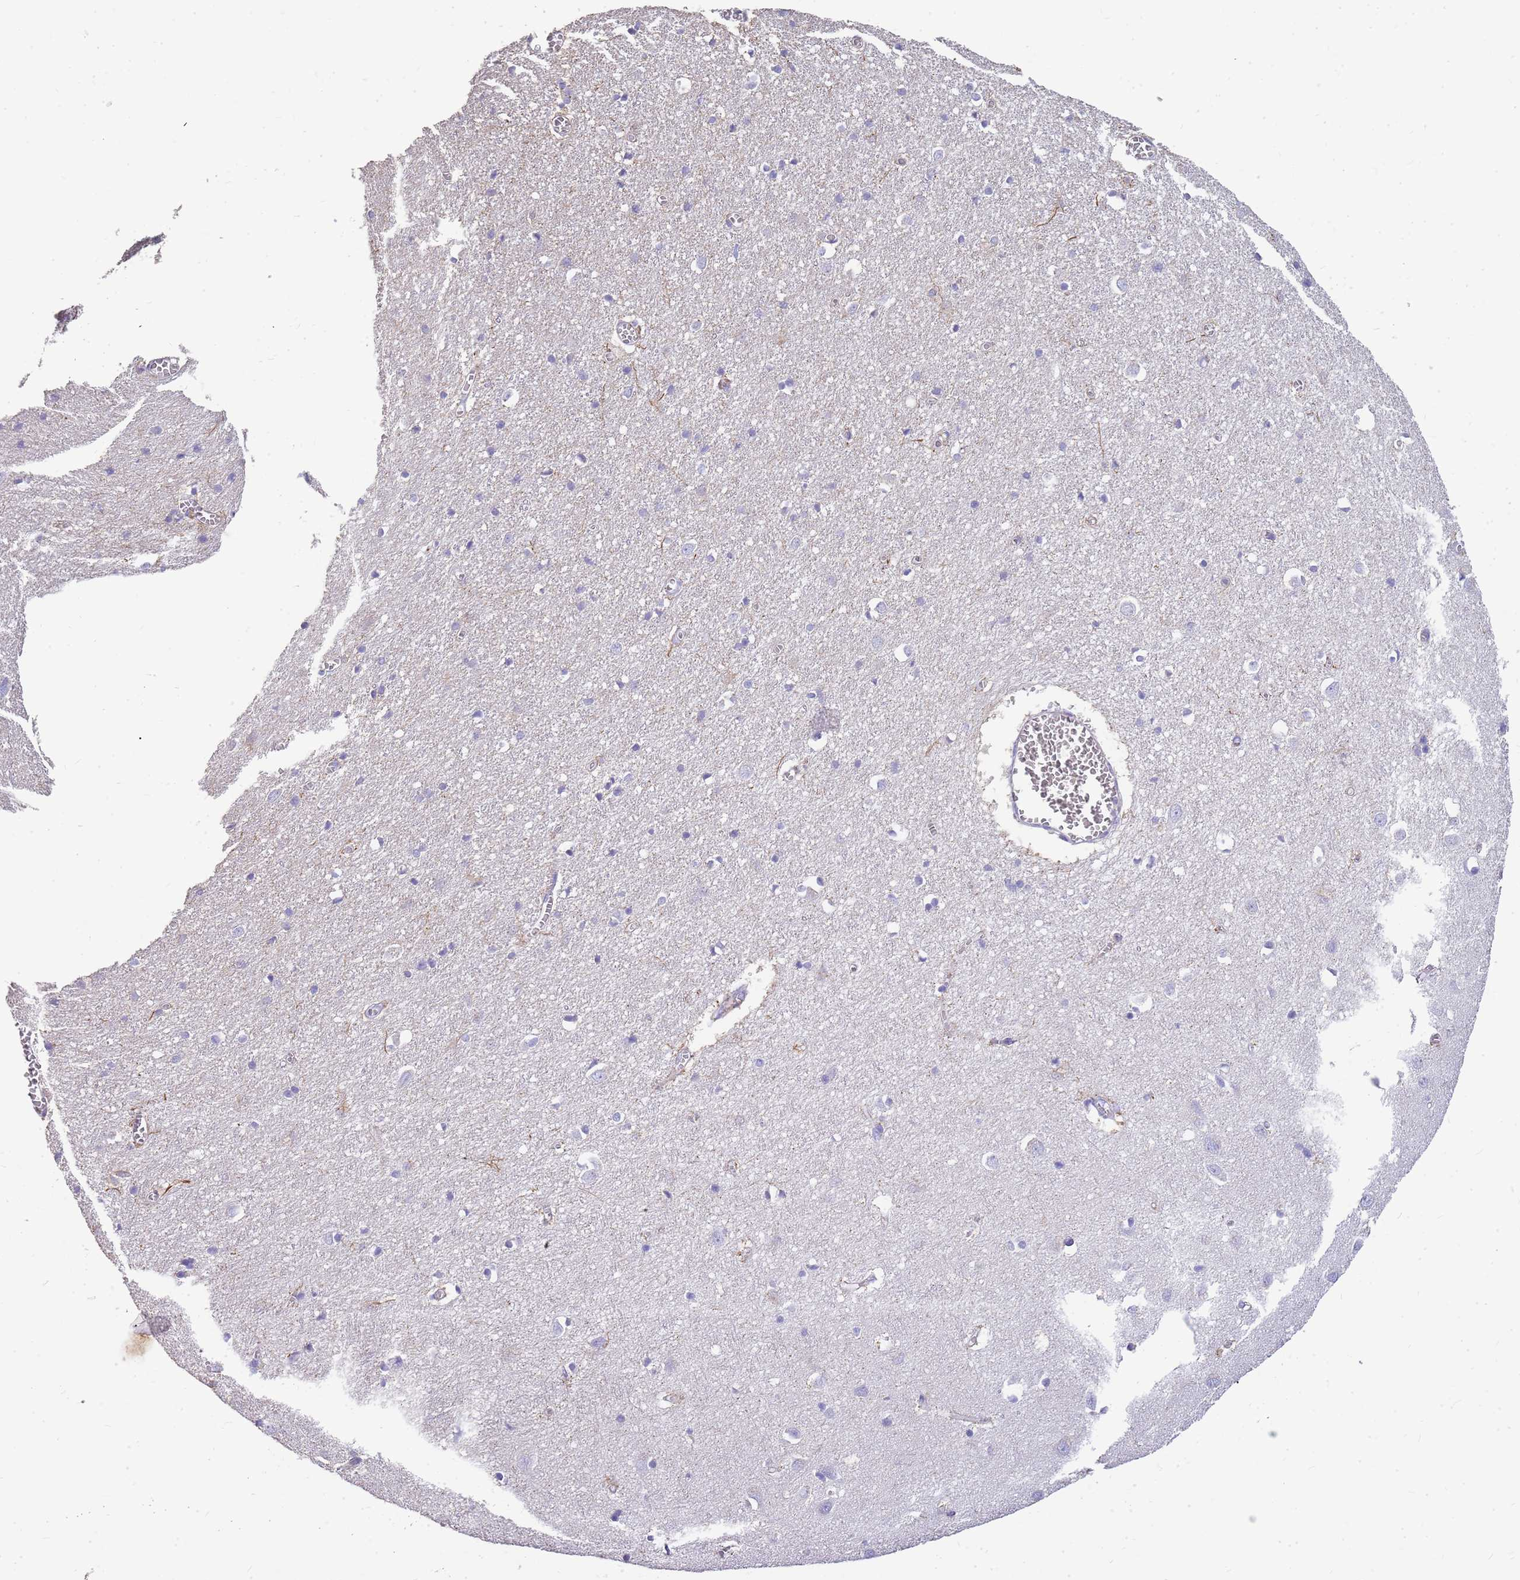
{"staining": {"intensity": "negative", "quantity": "none", "location": "none"}, "tissue": "cerebral cortex", "cell_type": "Endothelial cells", "image_type": "normal", "snomed": [{"axis": "morphology", "description": "Normal tissue, NOS"}, {"axis": "topography", "description": "Cerebral cortex"}], "caption": "High magnification brightfield microscopy of normal cerebral cortex stained with DAB (3,3'-diaminobenzidine) (brown) and counterstained with hematoxylin (blue): endothelial cells show no significant expression.", "gene": "ZDHHC1", "patient": {"sex": "female", "age": 64}}